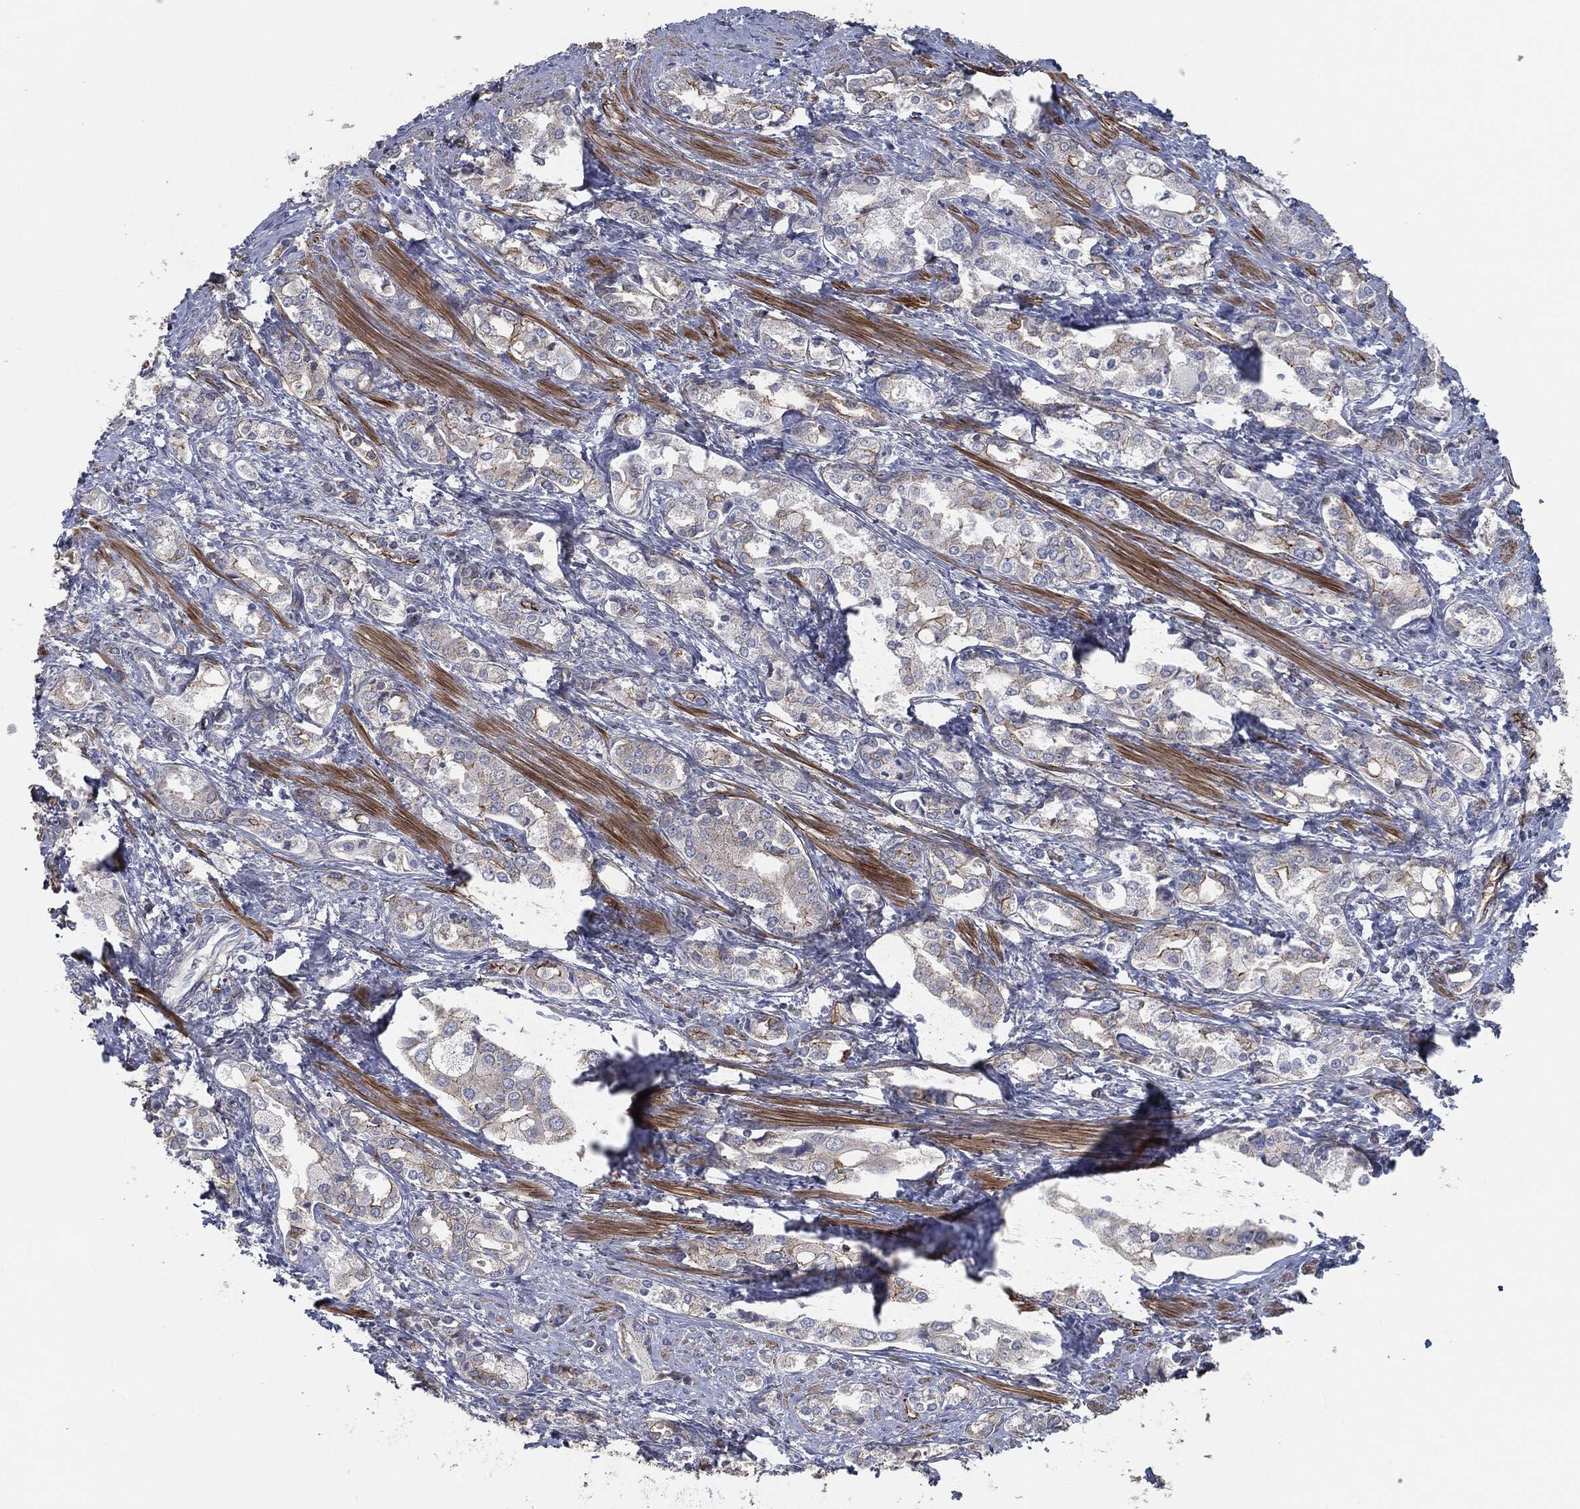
{"staining": {"intensity": "strong", "quantity": "<25%", "location": "cytoplasmic/membranous"}, "tissue": "prostate cancer", "cell_type": "Tumor cells", "image_type": "cancer", "snomed": [{"axis": "morphology", "description": "Adenocarcinoma, NOS"}, {"axis": "topography", "description": "Prostate and seminal vesicle, NOS"}, {"axis": "topography", "description": "Prostate"}], "caption": "This is an image of IHC staining of prostate adenocarcinoma, which shows strong expression in the cytoplasmic/membranous of tumor cells.", "gene": "SVIL", "patient": {"sex": "male", "age": 62}}